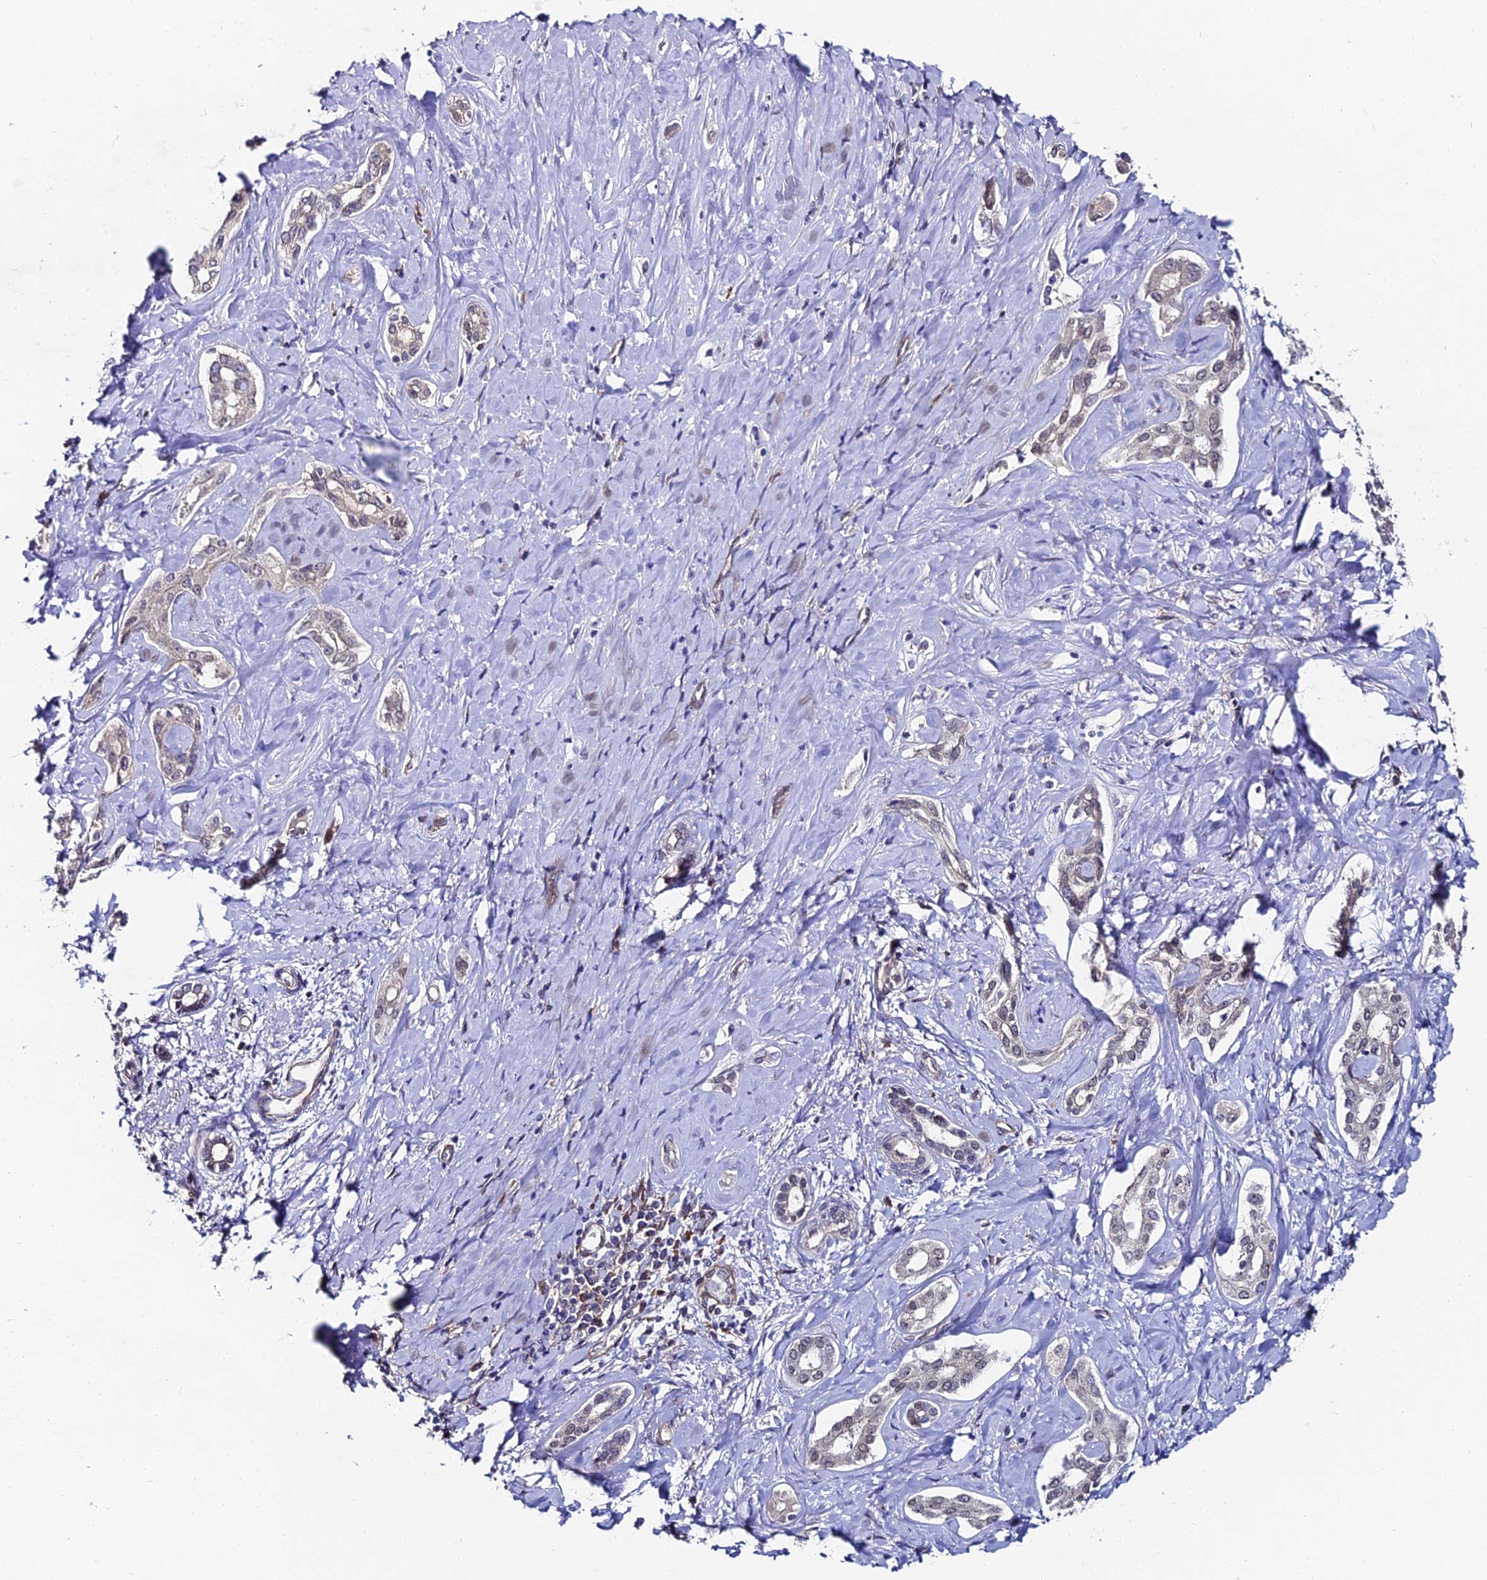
{"staining": {"intensity": "weak", "quantity": "<25%", "location": "nuclear"}, "tissue": "liver cancer", "cell_type": "Tumor cells", "image_type": "cancer", "snomed": [{"axis": "morphology", "description": "Cholangiocarcinoma"}, {"axis": "topography", "description": "Liver"}], "caption": "This is an immunohistochemistry histopathology image of liver cancer (cholangiocarcinoma). There is no expression in tumor cells.", "gene": "TRIM24", "patient": {"sex": "female", "age": 77}}